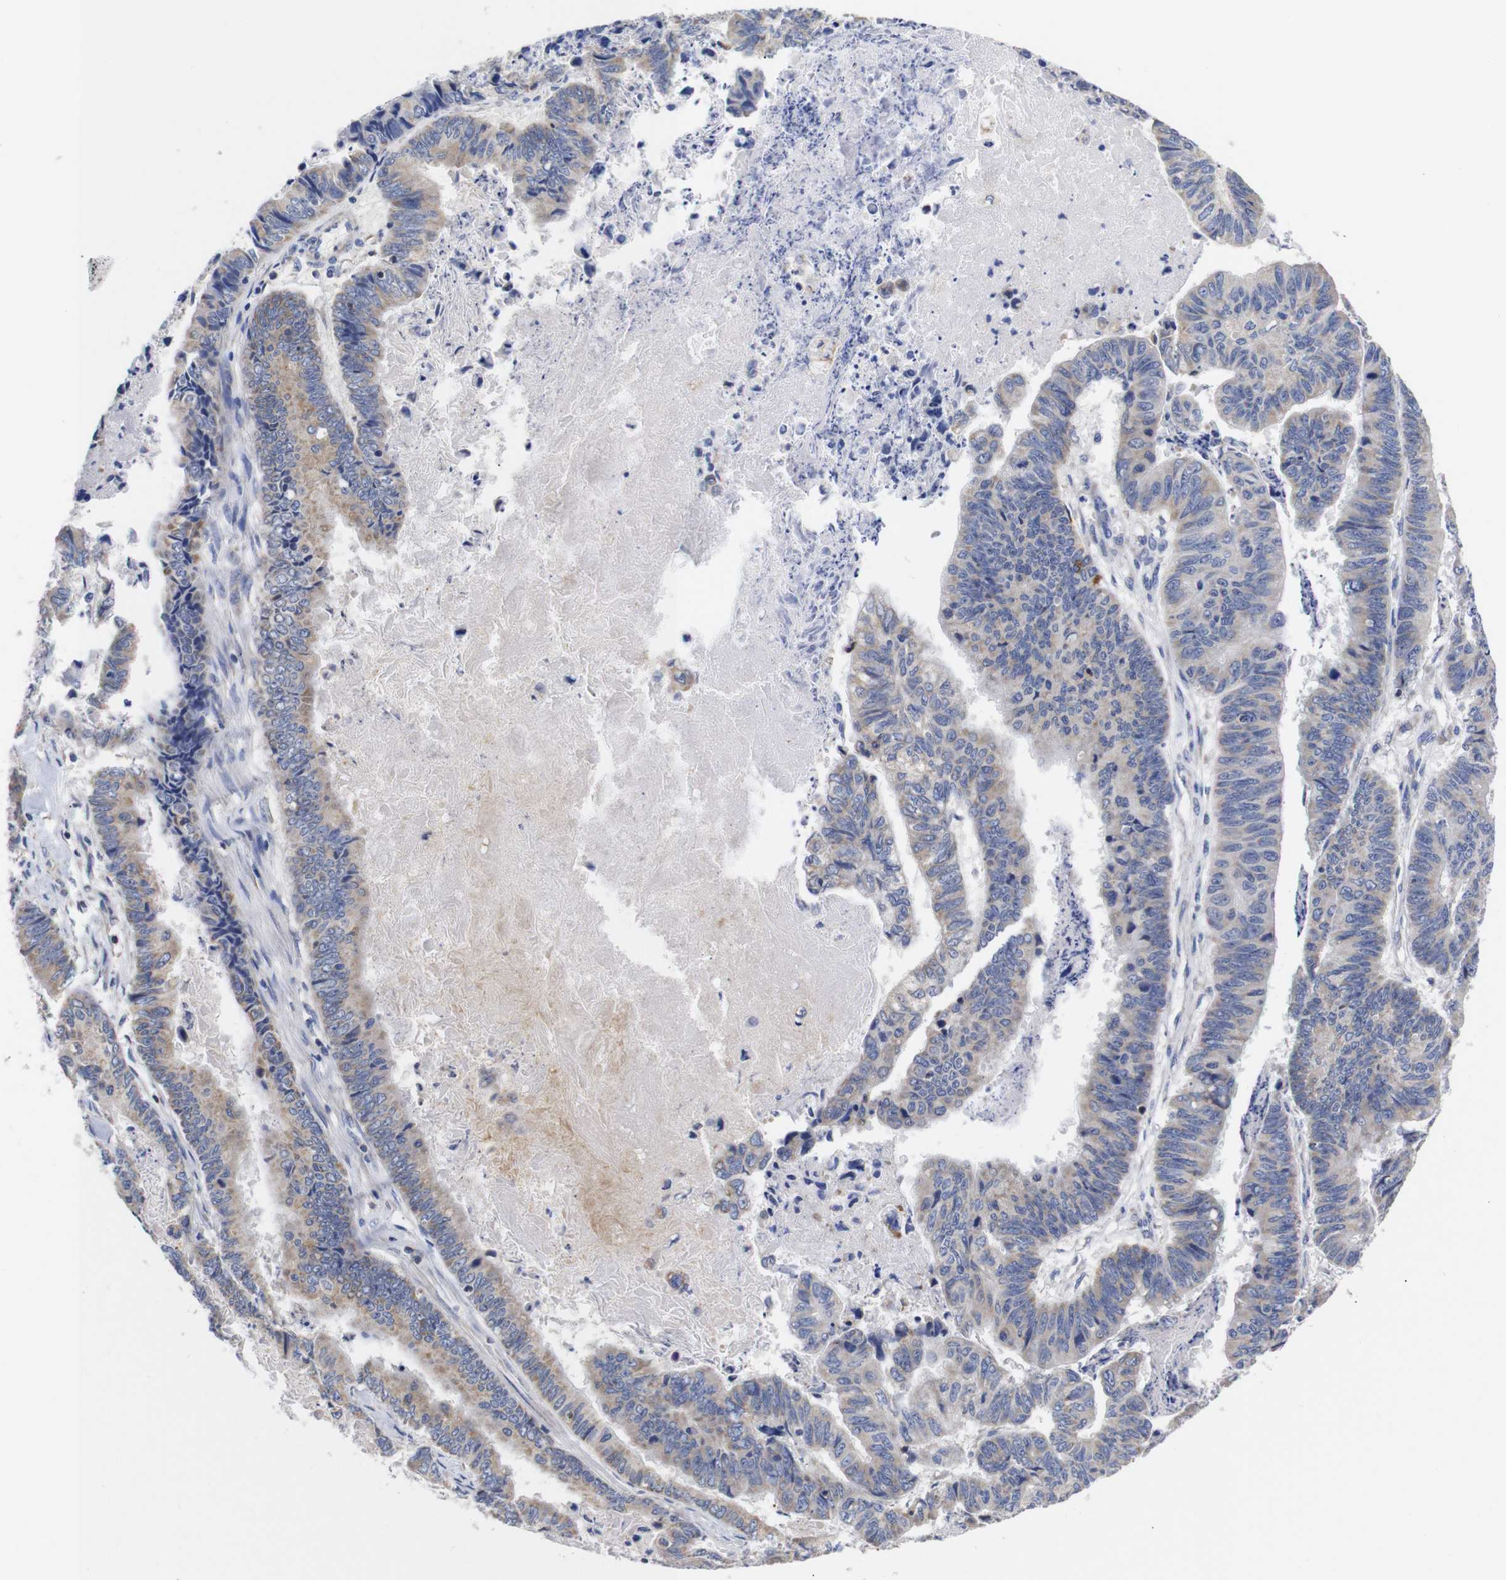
{"staining": {"intensity": "weak", "quantity": "25%-75%", "location": "cytoplasmic/membranous"}, "tissue": "stomach cancer", "cell_type": "Tumor cells", "image_type": "cancer", "snomed": [{"axis": "morphology", "description": "Adenocarcinoma, NOS"}, {"axis": "topography", "description": "Stomach, lower"}], "caption": "There is low levels of weak cytoplasmic/membranous staining in tumor cells of adenocarcinoma (stomach), as demonstrated by immunohistochemical staining (brown color).", "gene": "OPN3", "patient": {"sex": "male", "age": 77}}